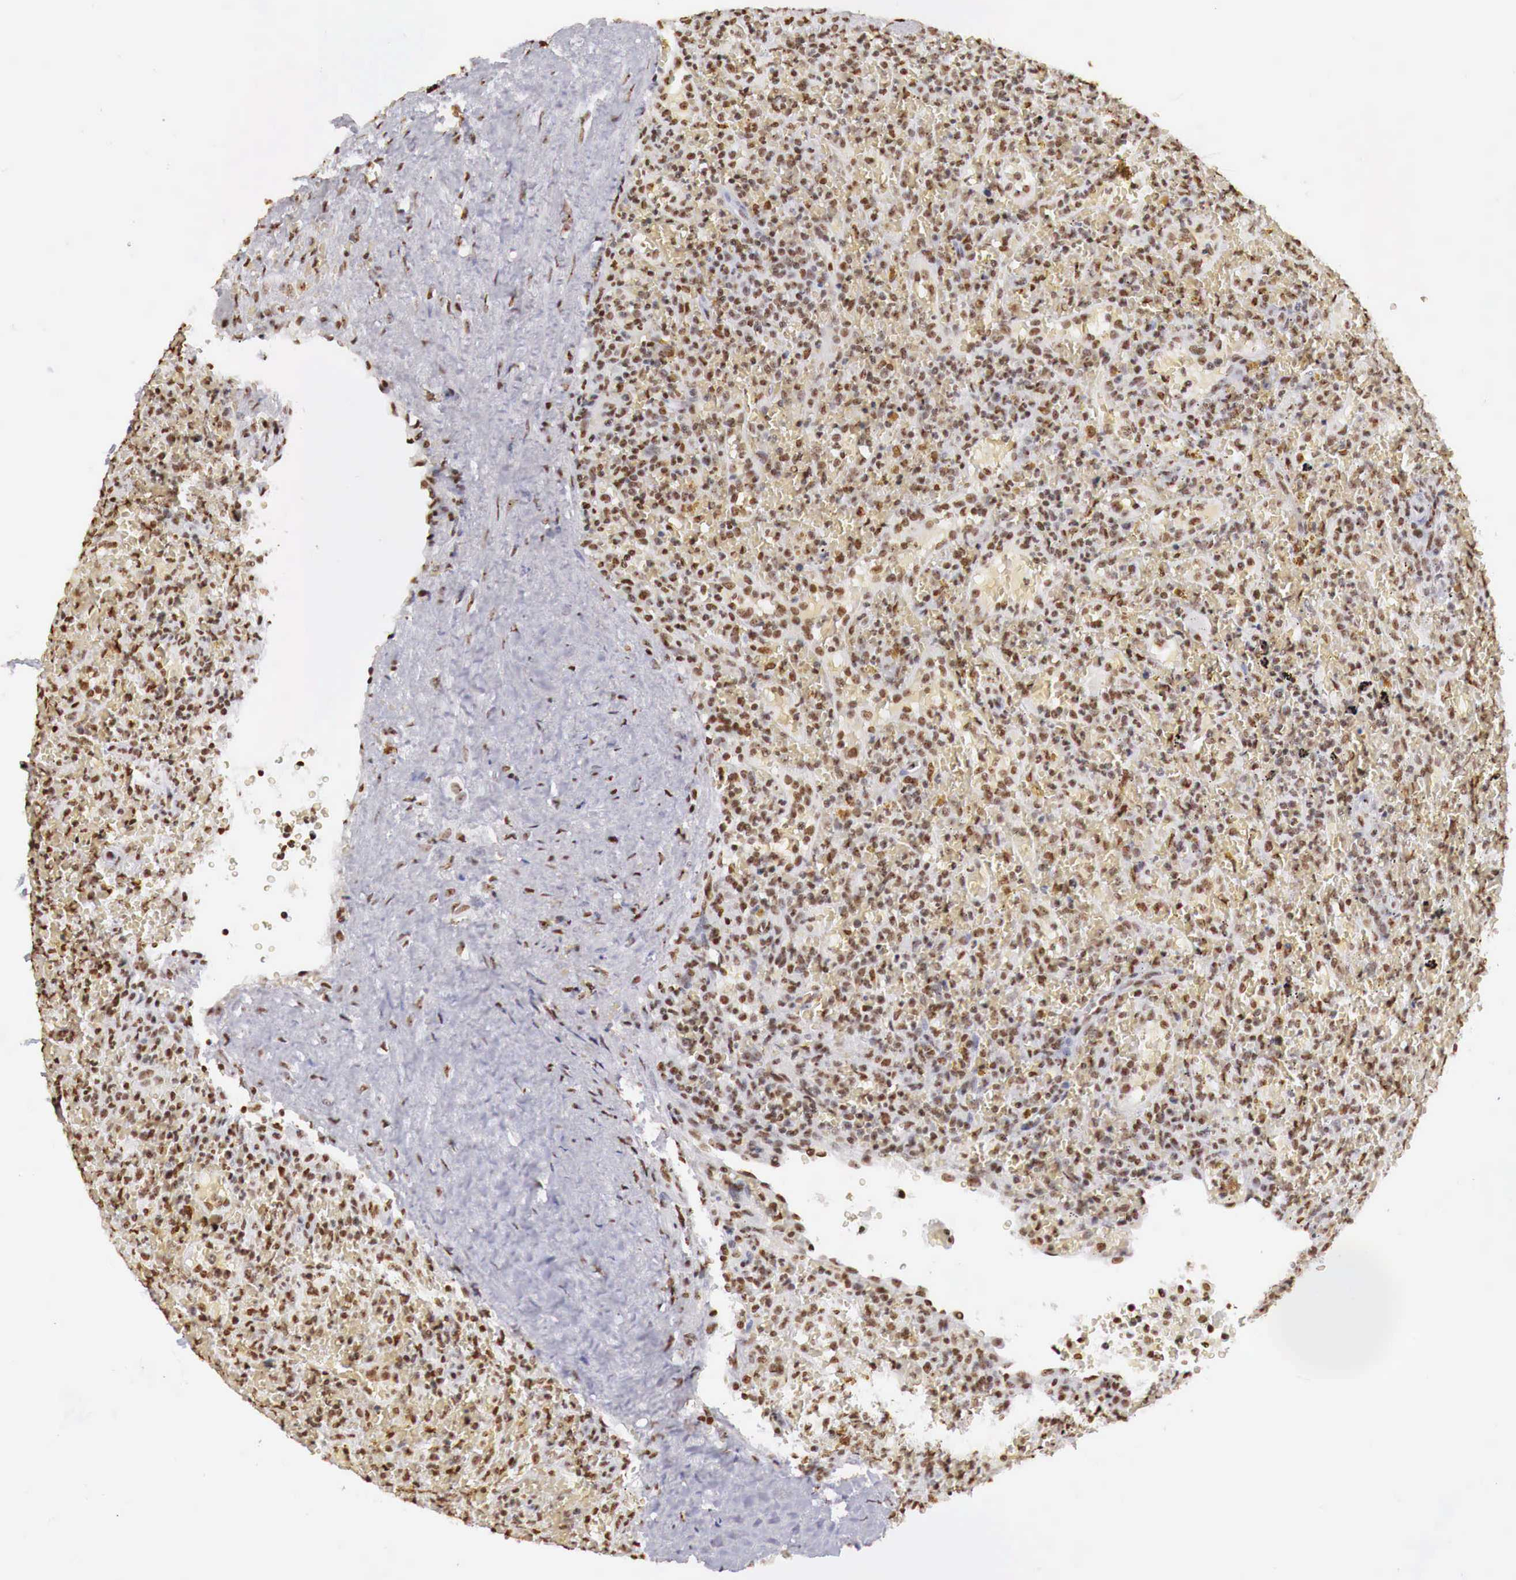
{"staining": {"intensity": "strong", "quantity": ">75%", "location": "nuclear"}, "tissue": "lymphoma", "cell_type": "Tumor cells", "image_type": "cancer", "snomed": [{"axis": "morphology", "description": "Malignant lymphoma, non-Hodgkin's type, High grade"}, {"axis": "topography", "description": "Spleen"}, {"axis": "topography", "description": "Lymph node"}], "caption": "Strong nuclear staining for a protein is present in approximately >75% of tumor cells of high-grade malignant lymphoma, non-Hodgkin's type using IHC.", "gene": "DKC1", "patient": {"sex": "female", "age": 70}}